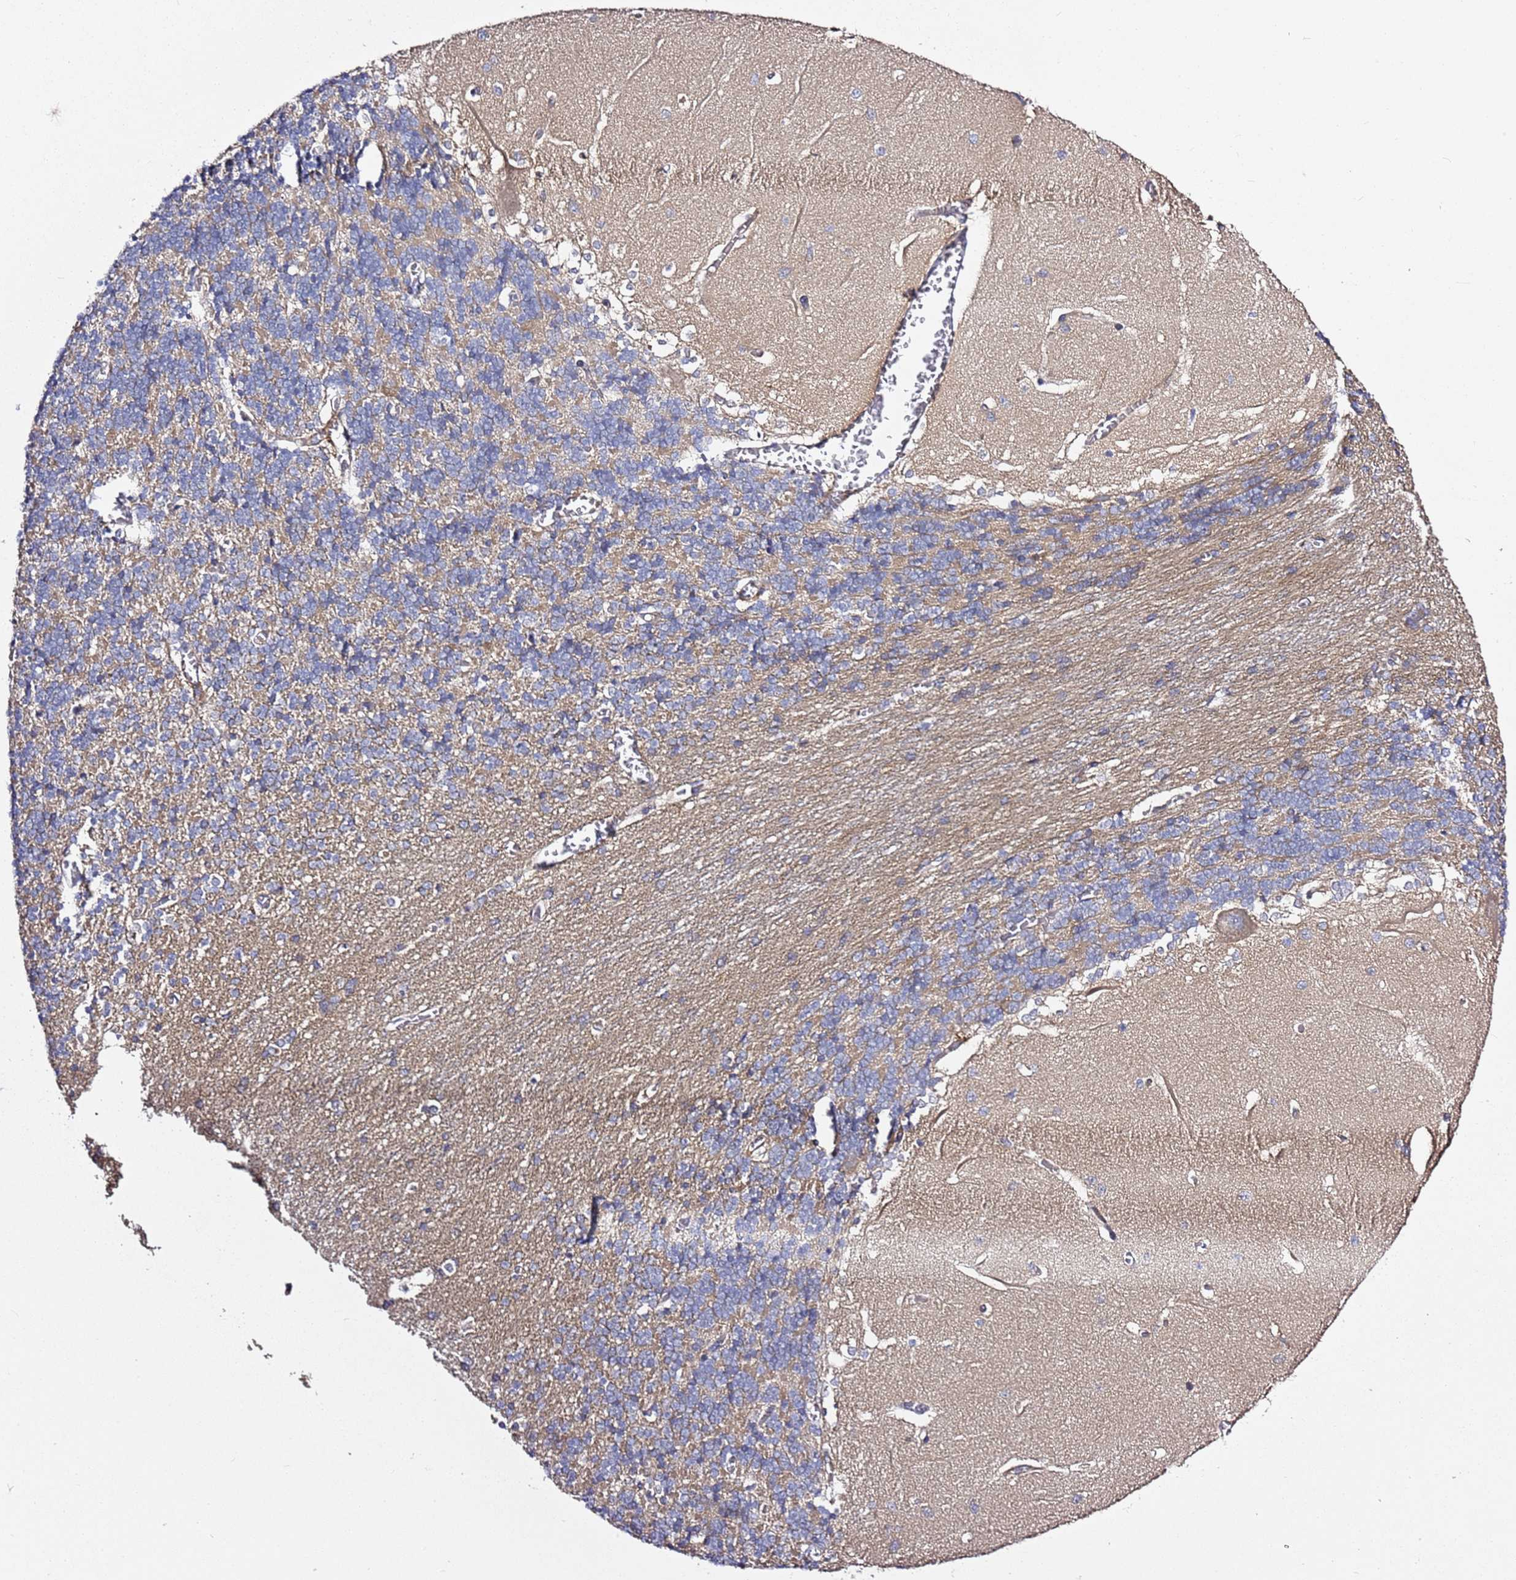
{"staining": {"intensity": "negative", "quantity": "none", "location": "none"}, "tissue": "cerebellum", "cell_type": "Cells in granular layer", "image_type": "normal", "snomed": [{"axis": "morphology", "description": "Normal tissue, NOS"}, {"axis": "topography", "description": "Cerebellum"}], "caption": "Histopathology image shows no protein expression in cells in granular layer of normal cerebellum. (Stains: DAB (3,3'-diaminobenzidine) IHC with hematoxylin counter stain, Microscopy: brightfield microscopy at high magnification).", "gene": "GNL1", "patient": {"sex": "male", "age": 37}}